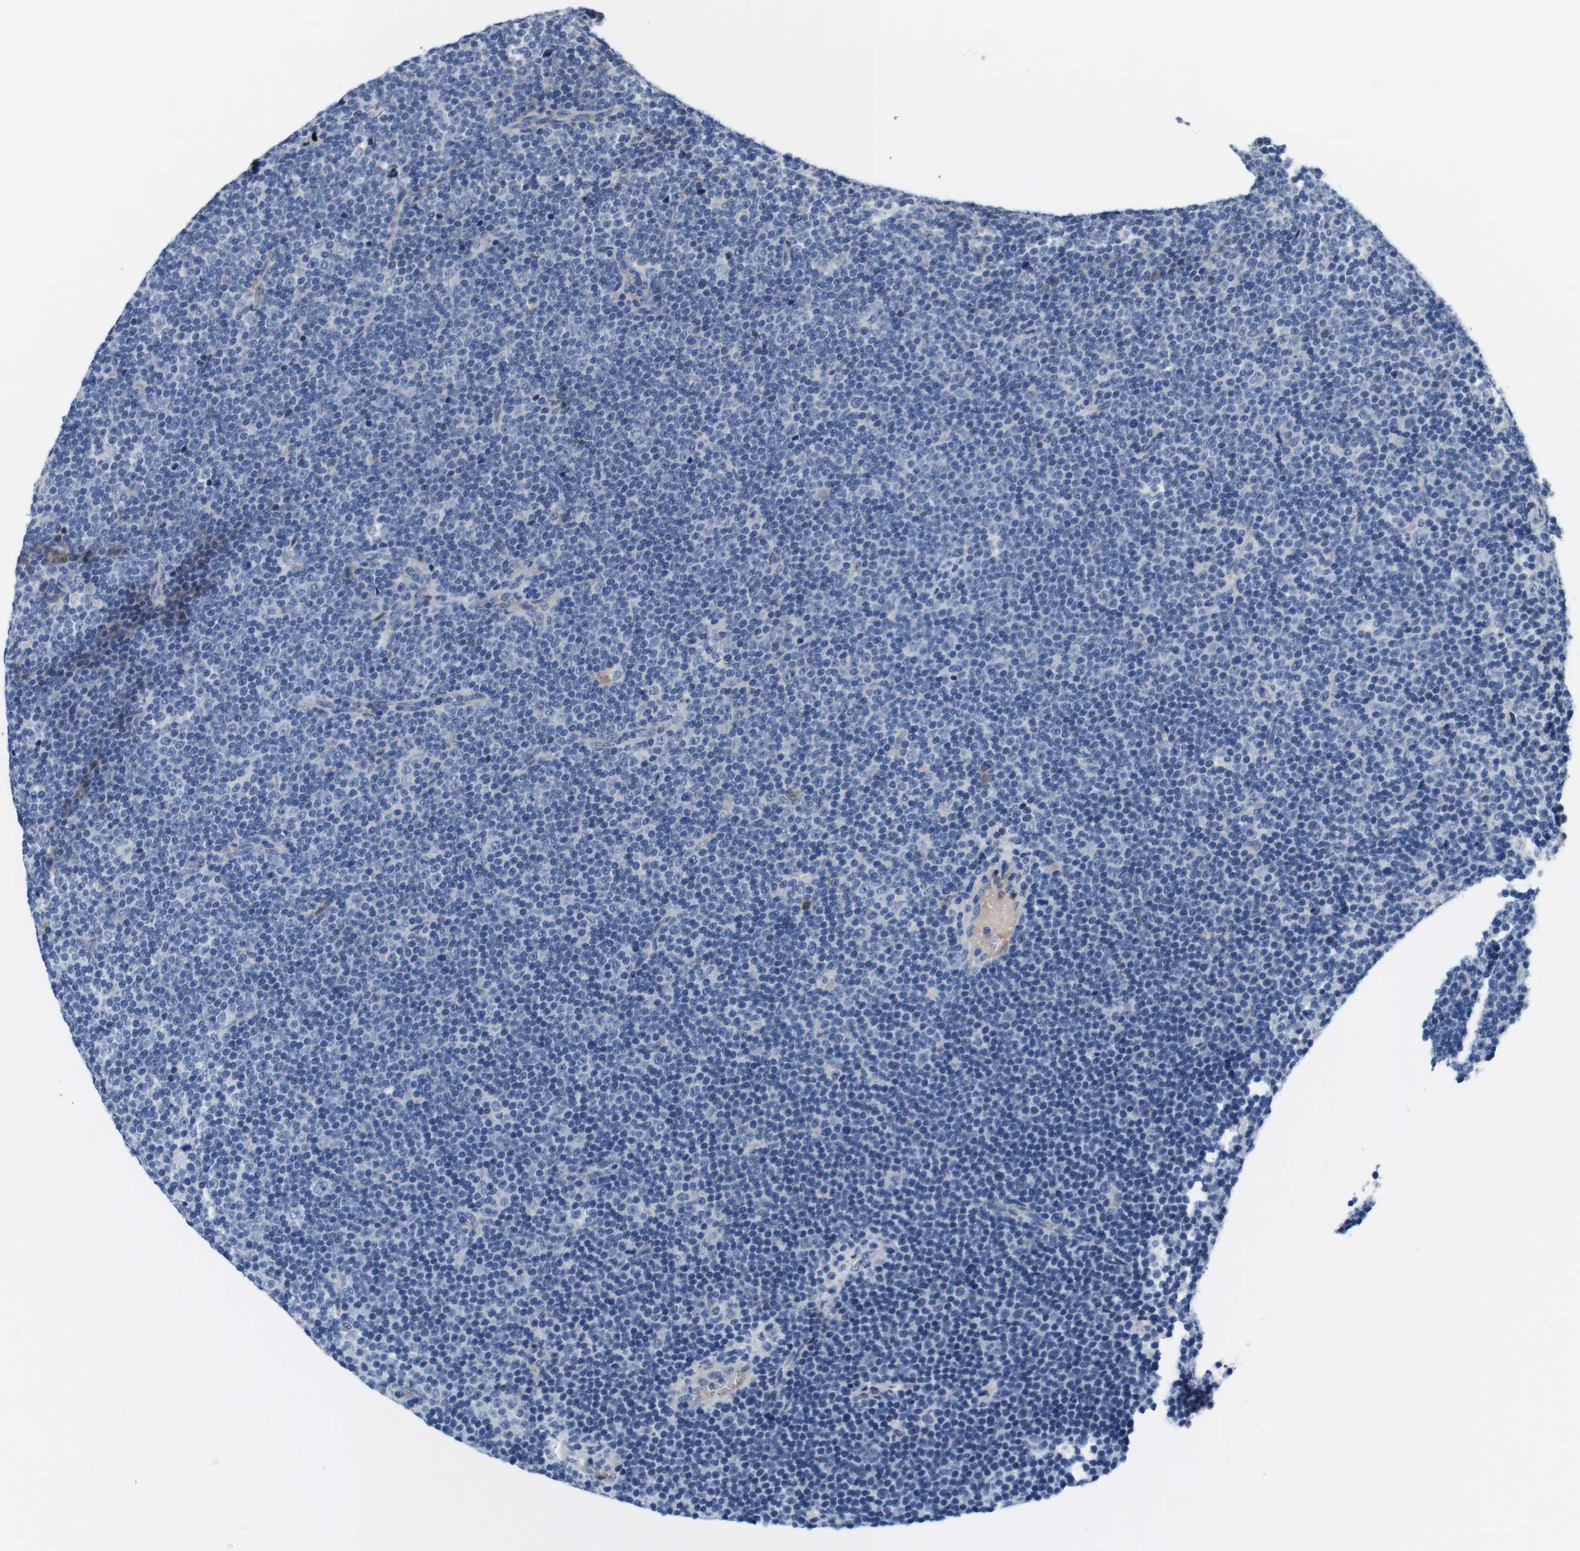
{"staining": {"intensity": "negative", "quantity": "none", "location": "none"}, "tissue": "lymphoma", "cell_type": "Tumor cells", "image_type": "cancer", "snomed": [{"axis": "morphology", "description": "Malignant lymphoma, non-Hodgkin's type, Low grade"}, {"axis": "topography", "description": "Lymph node"}], "caption": "This is an IHC histopathology image of human low-grade malignant lymphoma, non-Hodgkin's type. There is no expression in tumor cells.", "gene": "C1RL", "patient": {"sex": "female", "age": 67}}